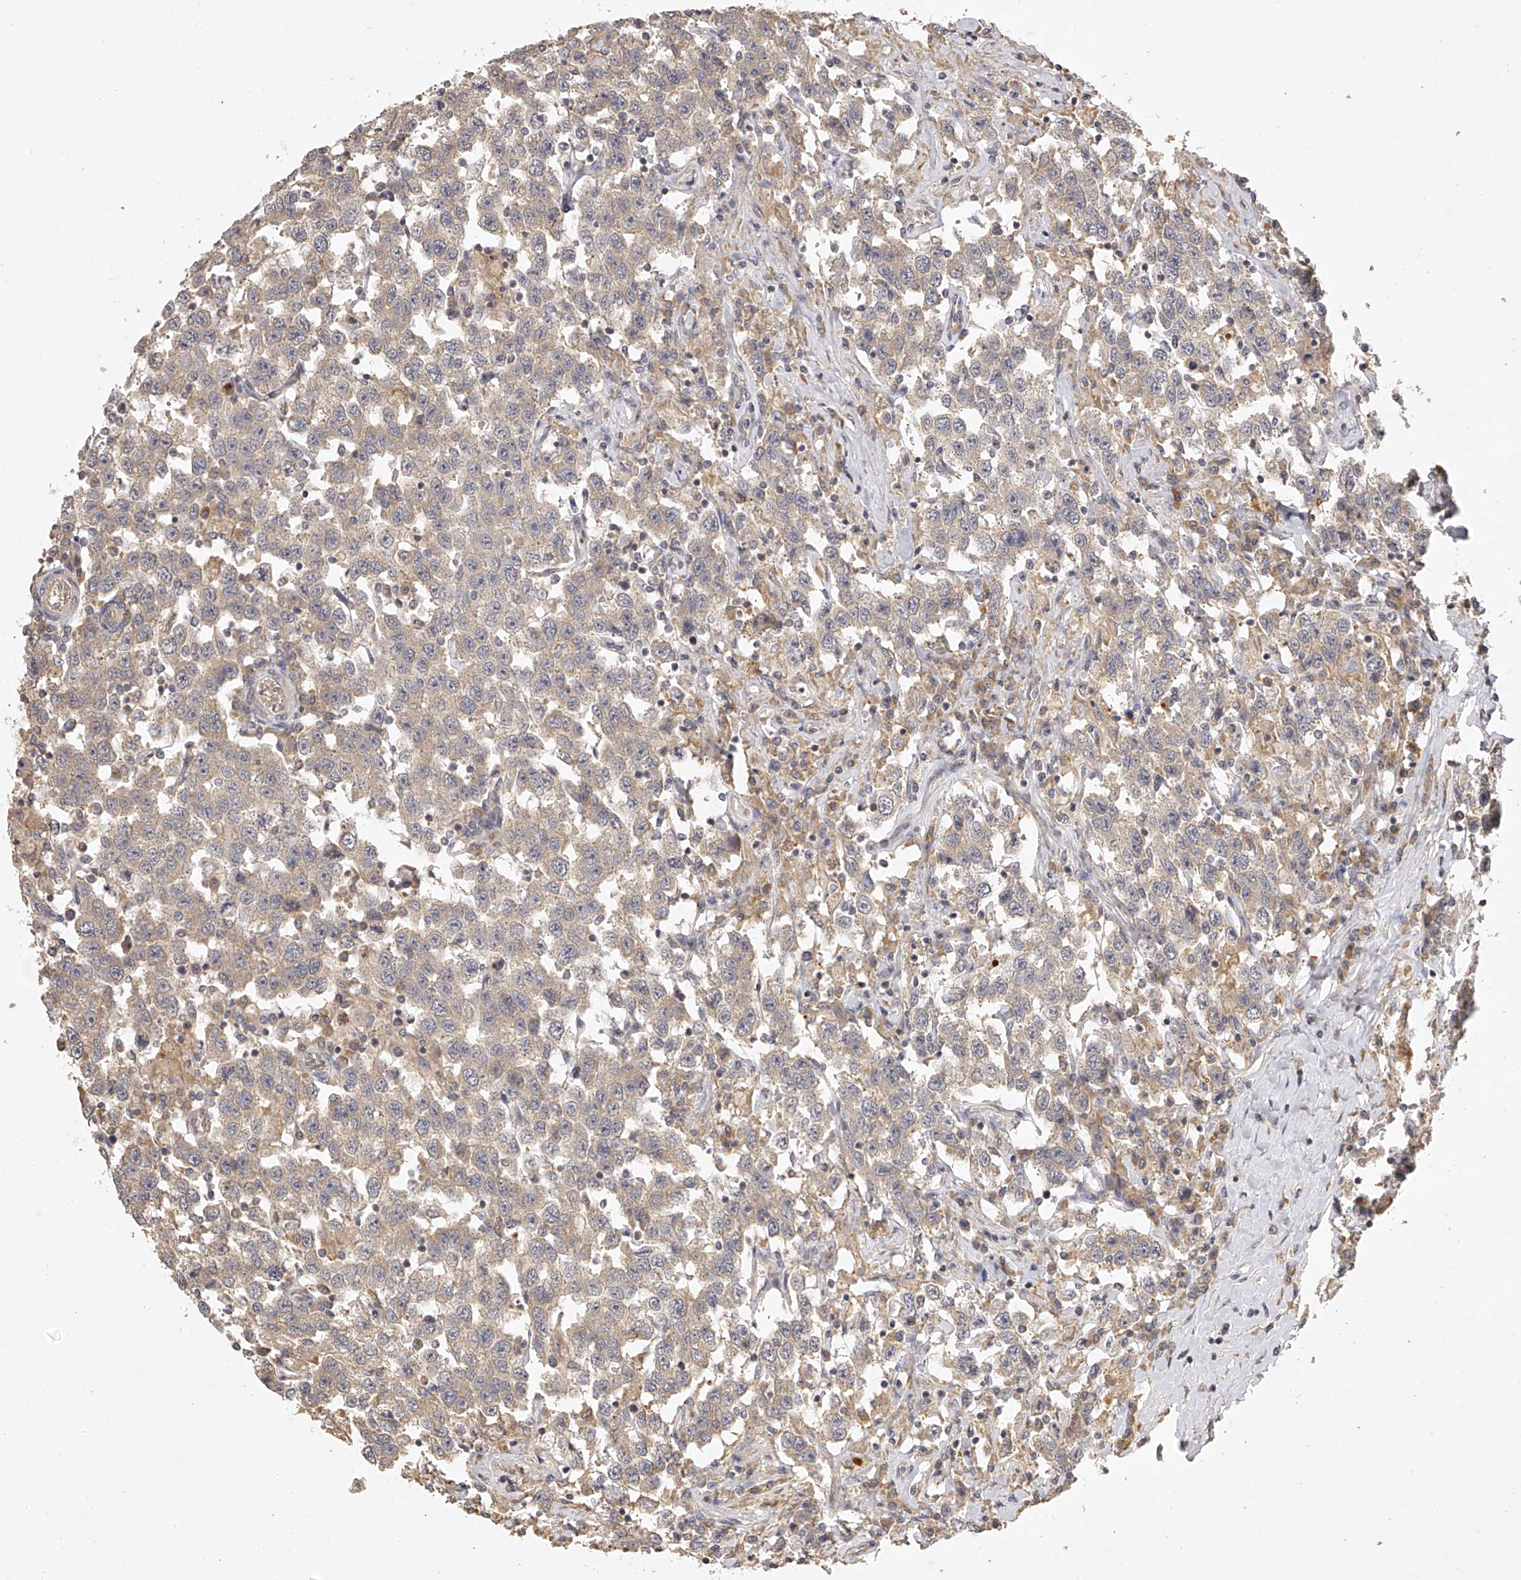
{"staining": {"intensity": "weak", "quantity": ">75%", "location": "cytoplasmic/membranous"}, "tissue": "testis cancer", "cell_type": "Tumor cells", "image_type": "cancer", "snomed": [{"axis": "morphology", "description": "Seminoma, NOS"}, {"axis": "topography", "description": "Testis"}], "caption": "Immunohistochemical staining of human testis seminoma displays low levels of weak cytoplasmic/membranous protein positivity in approximately >75% of tumor cells. The staining was performed using DAB (3,3'-diaminobenzidine), with brown indicating positive protein expression. Nuclei are stained blue with hematoxylin.", "gene": "DOCK9", "patient": {"sex": "male", "age": 41}}